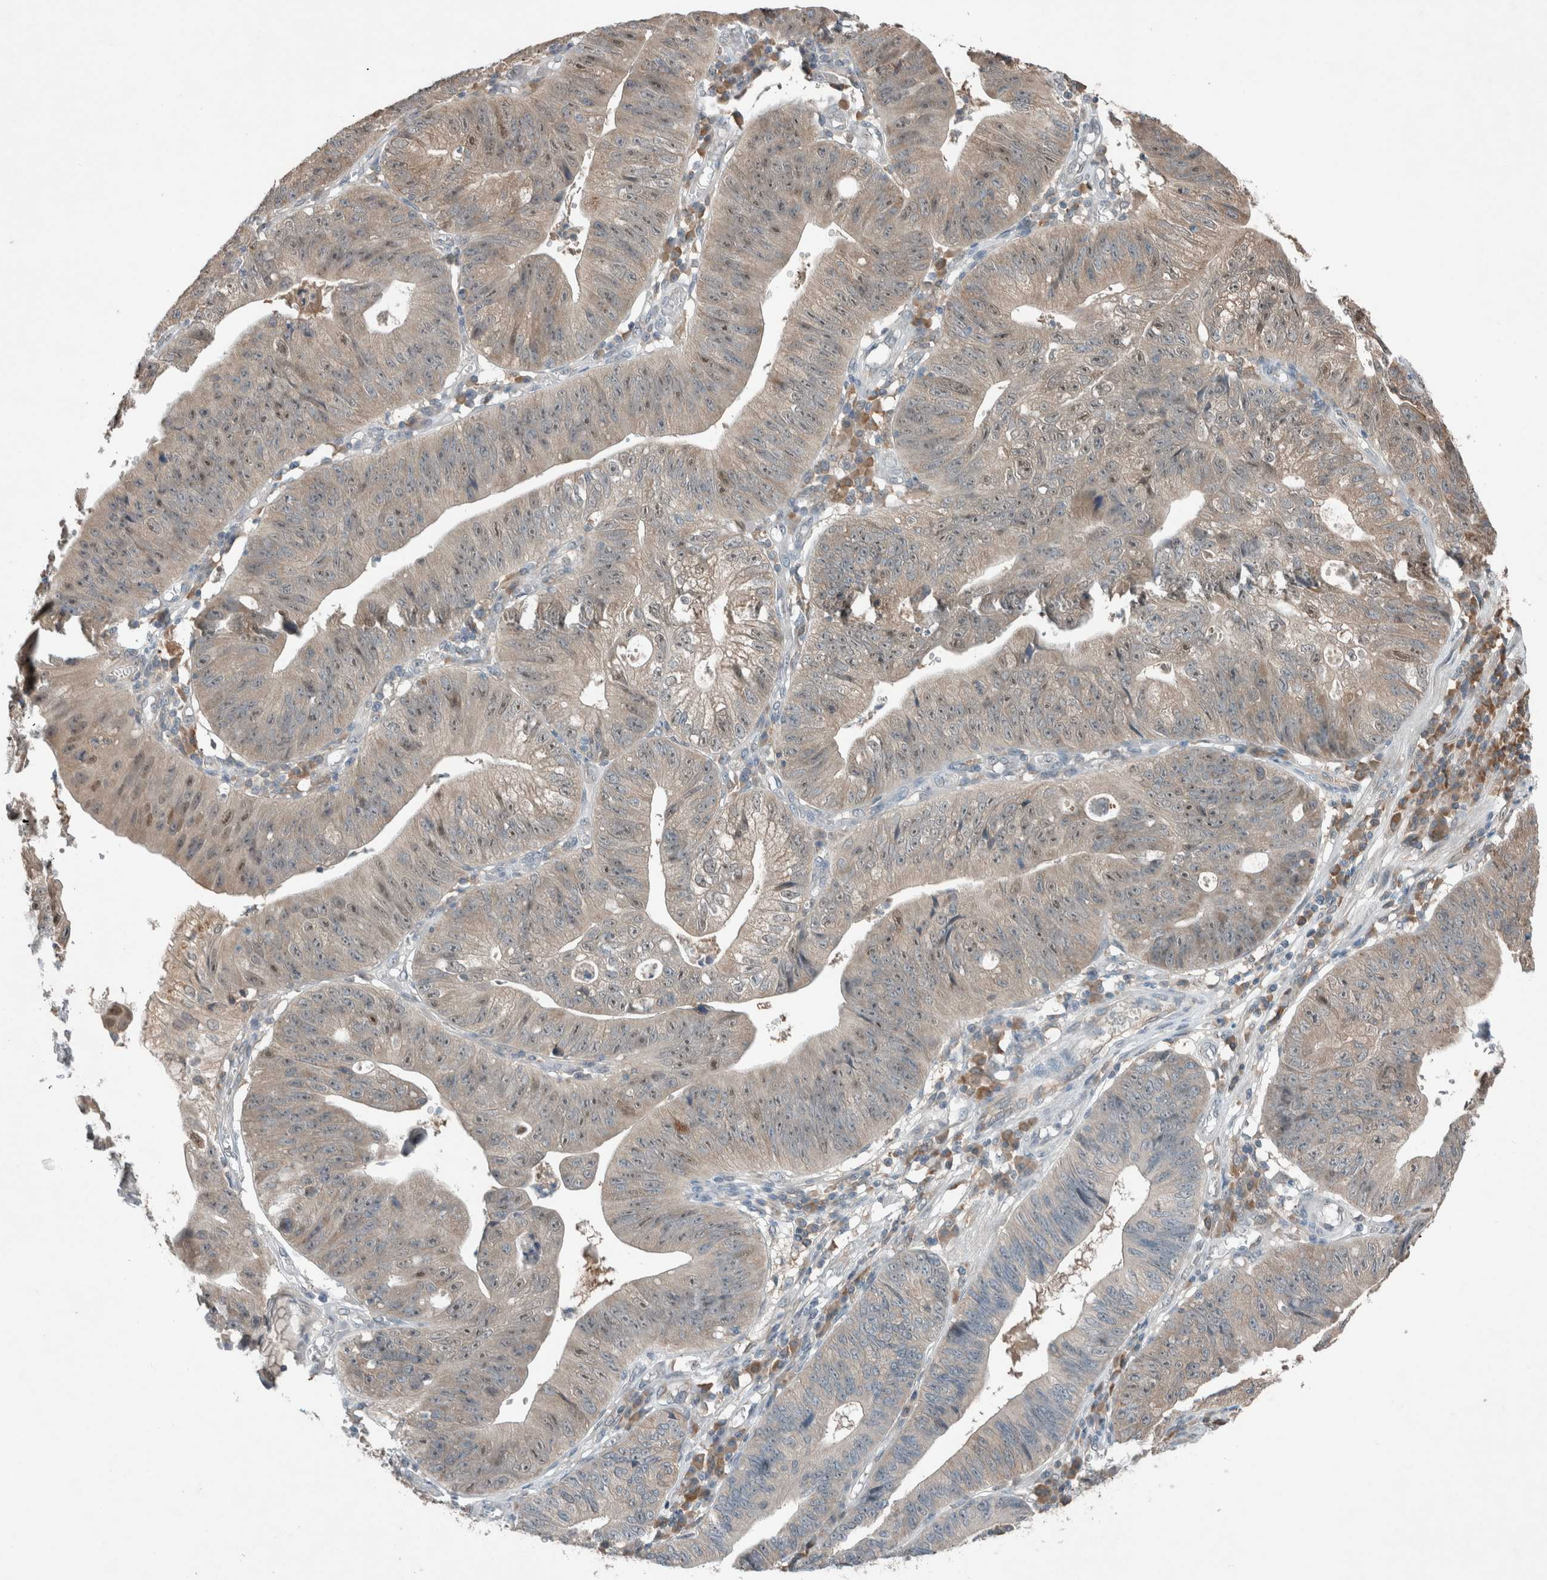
{"staining": {"intensity": "weak", "quantity": "25%-75%", "location": "cytoplasmic/membranous"}, "tissue": "stomach cancer", "cell_type": "Tumor cells", "image_type": "cancer", "snomed": [{"axis": "morphology", "description": "Adenocarcinoma, NOS"}, {"axis": "topography", "description": "Stomach"}], "caption": "A micrograph showing weak cytoplasmic/membranous positivity in approximately 25%-75% of tumor cells in adenocarcinoma (stomach), as visualized by brown immunohistochemical staining.", "gene": "RALGDS", "patient": {"sex": "male", "age": 59}}